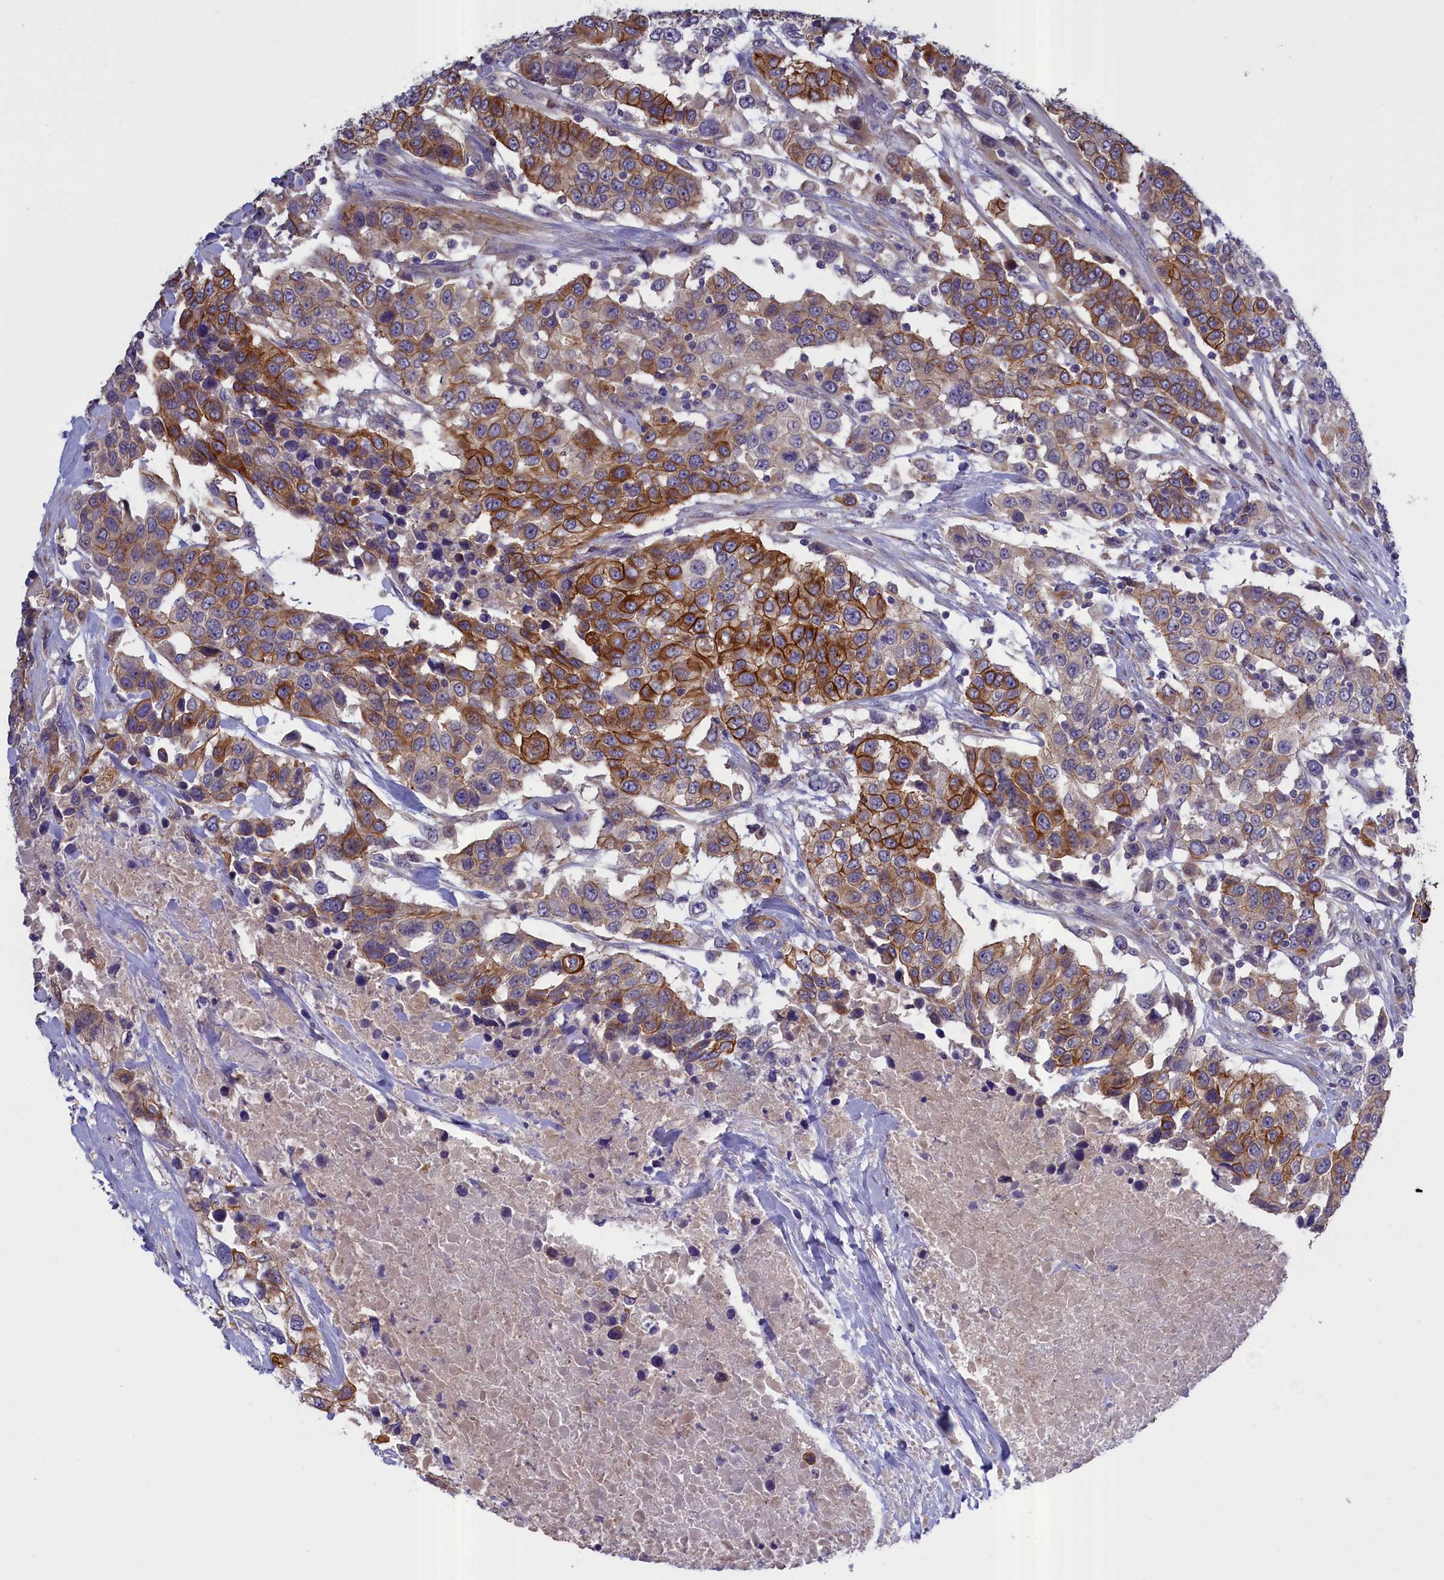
{"staining": {"intensity": "strong", "quantity": "25%-75%", "location": "cytoplasmic/membranous"}, "tissue": "urothelial cancer", "cell_type": "Tumor cells", "image_type": "cancer", "snomed": [{"axis": "morphology", "description": "Urothelial carcinoma, High grade"}, {"axis": "topography", "description": "Urinary bladder"}], "caption": "Protein expression analysis of human high-grade urothelial carcinoma reveals strong cytoplasmic/membranous expression in approximately 25%-75% of tumor cells. Nuclei are stained in blue.", "gene": "COL19A1", "patient": {"sex": "female", "age": 80}}